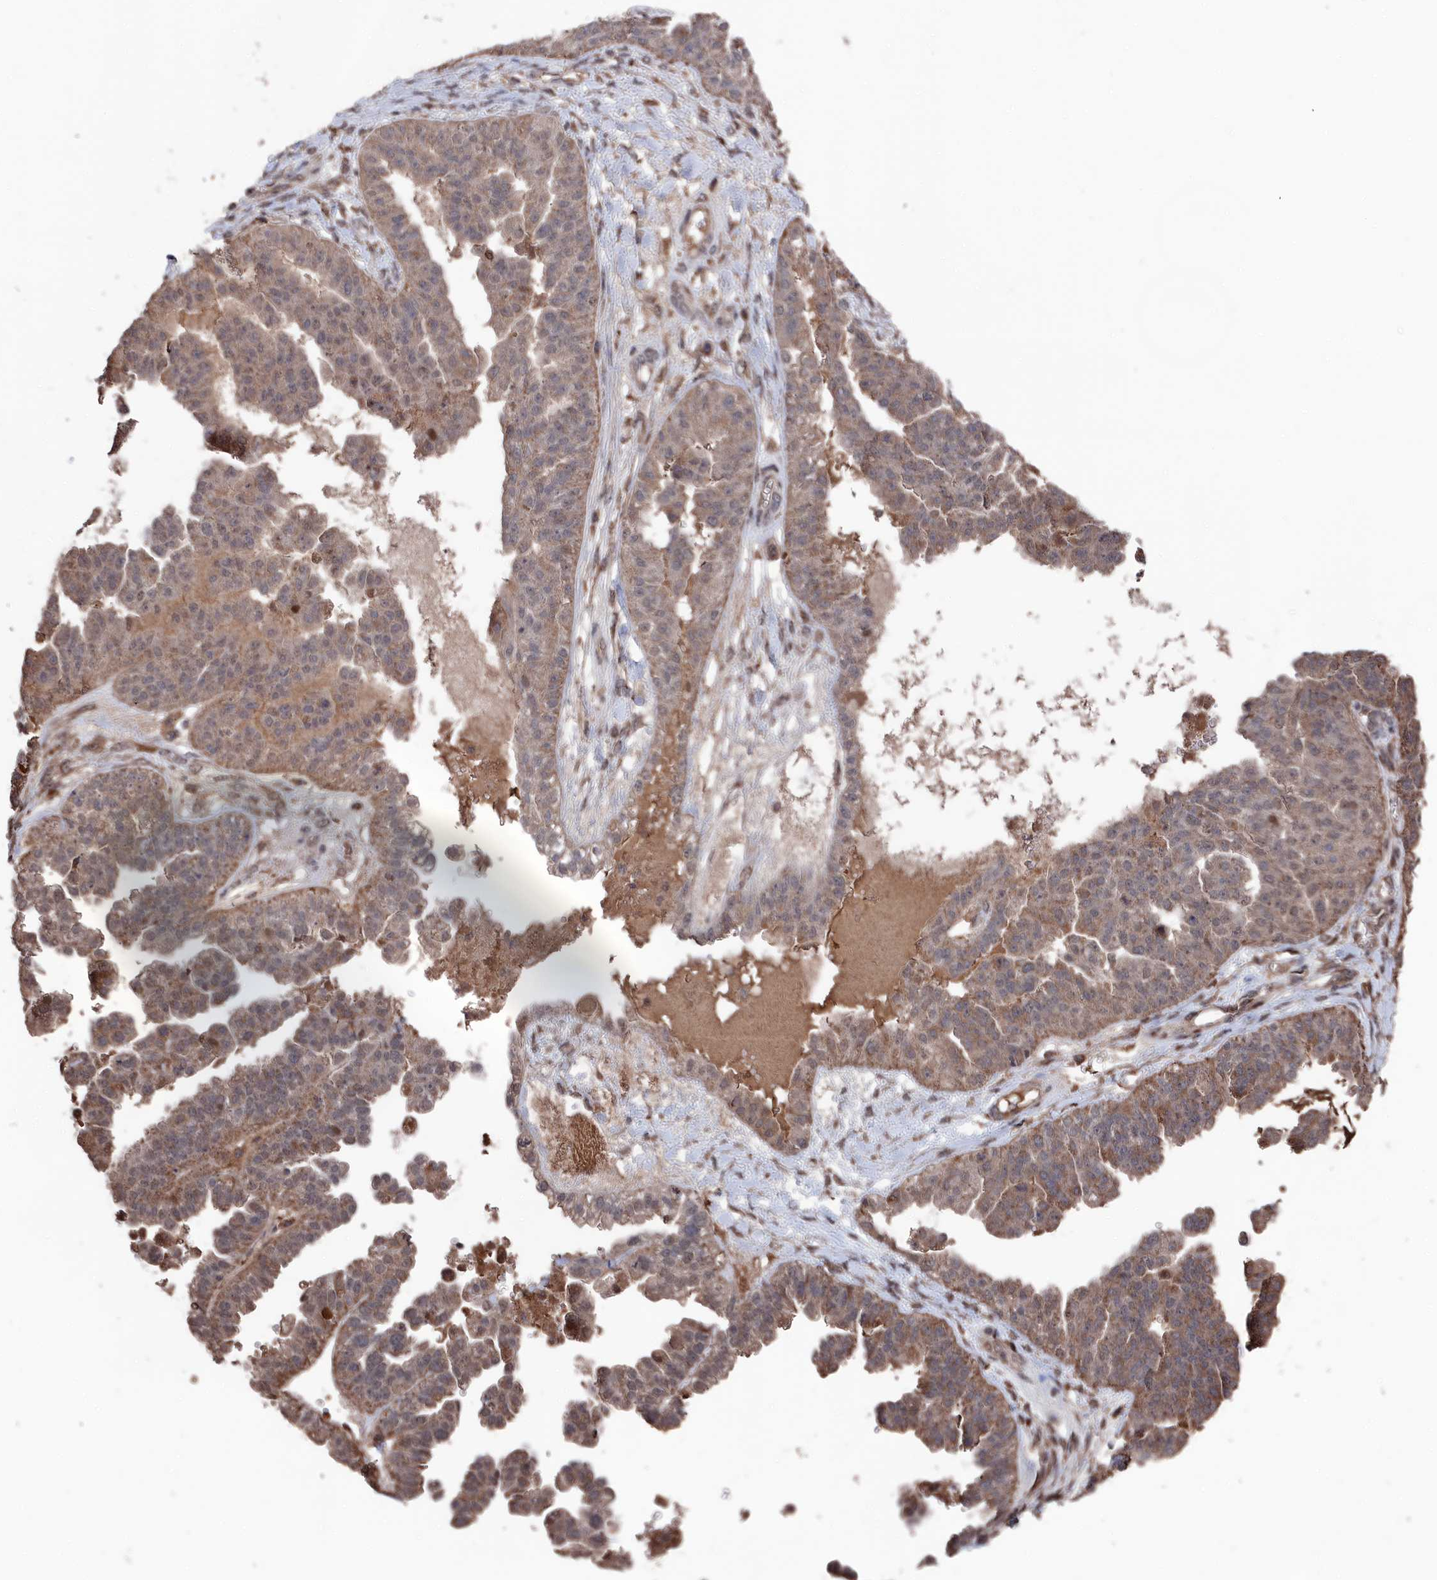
{"staining": {"intensity": "weak", "quantity": ">75%", "location": "cytoplasmic/membranous,nuclear"}, "tissue": "ovarian cancer", "cell_type": "Tumor cells", "image_type": "cancer", "snomed": [{"axis": "morphology", "description": "Cystadenocarcinoma, serous, NOS"}, {"axis": "topography", "description": "Ovary"}], "caption": "Protein analysis of serous cystadenocarcinoma (ovarian) tissue displays weak cytoplasmic/membranous and nuclear staining in approximately >75% of tumor cells. Nuclei are stained in blue.", "gene": "CEACAM21", "patient": {"sex": "female", "age": 58}}